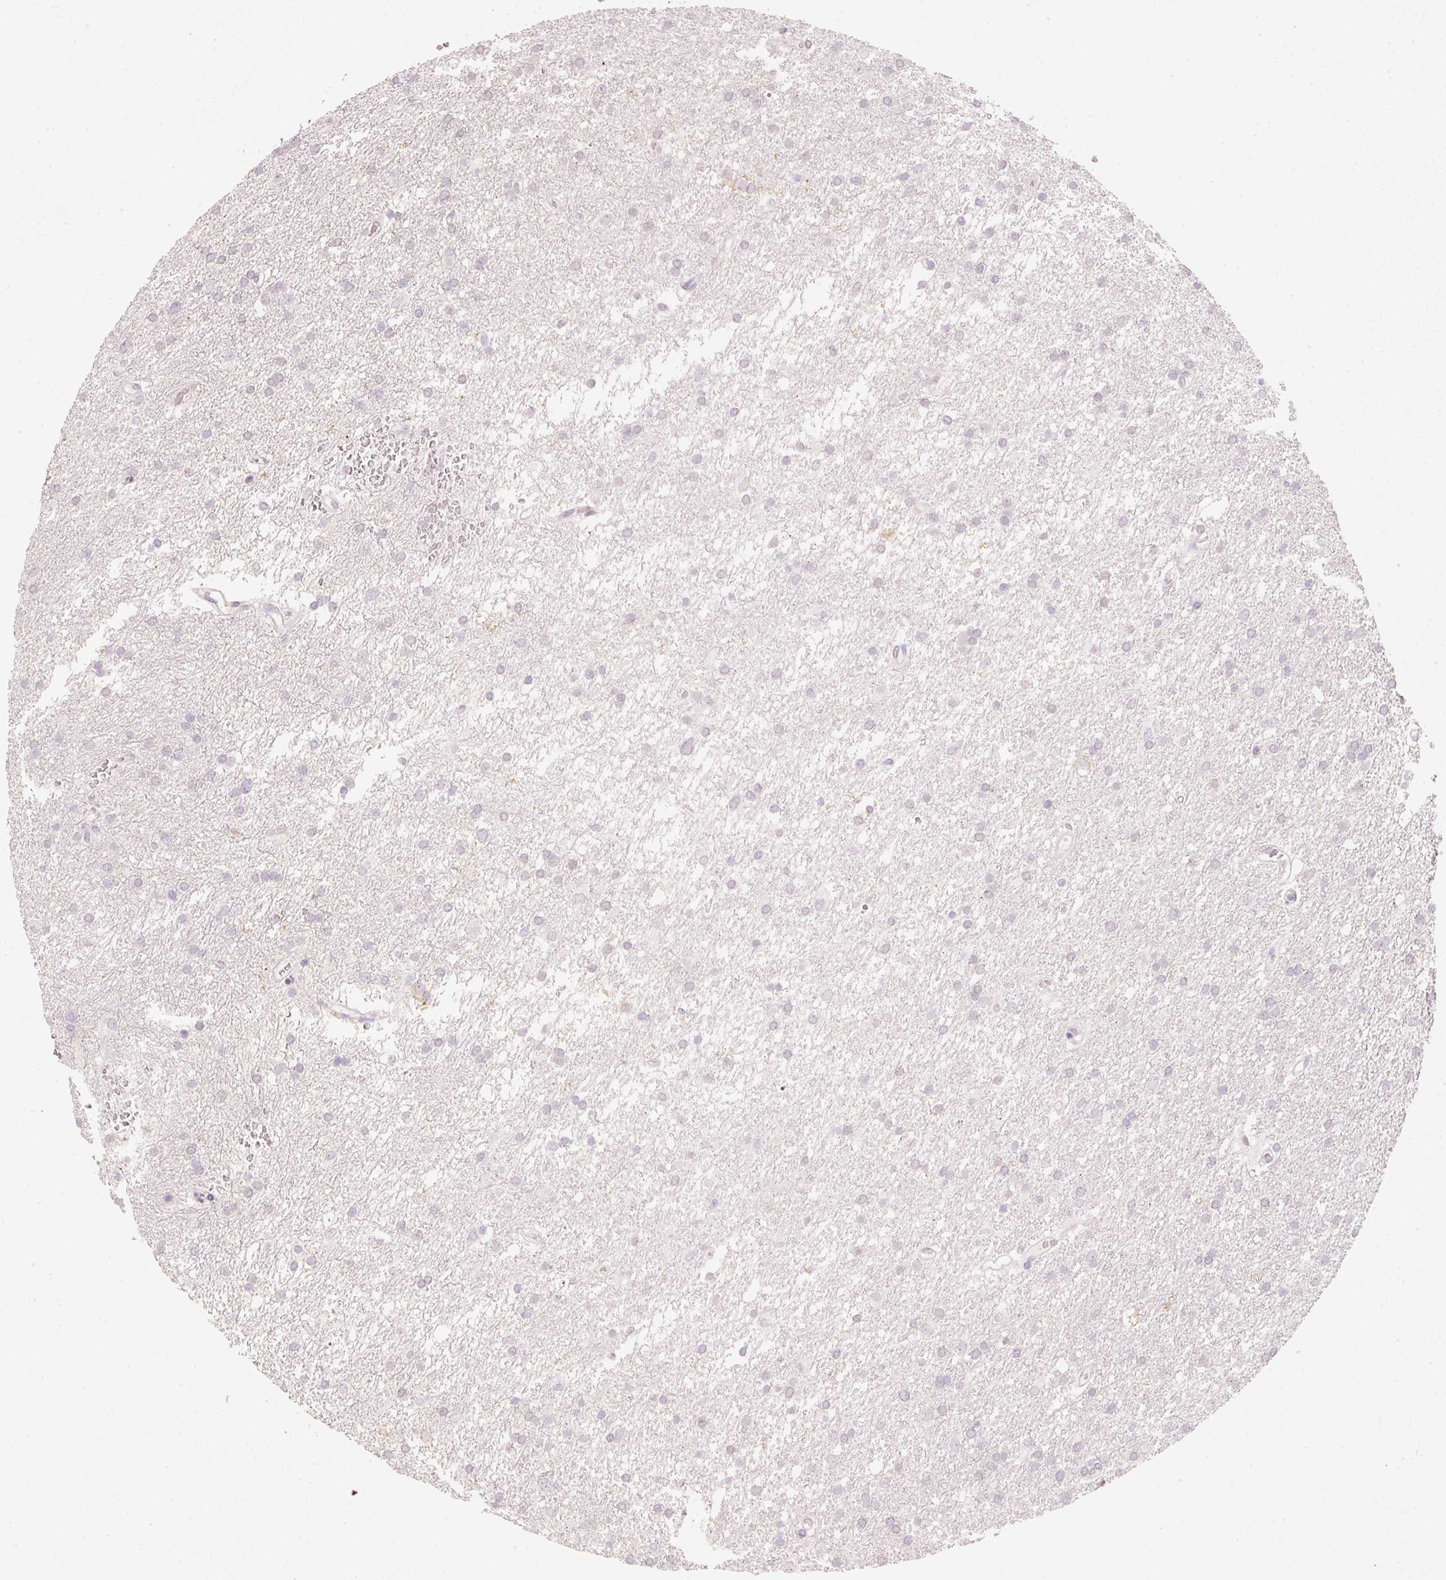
{"staining": {"intensity": "negative", "quantity": "none", "location": "none"}, "tissue": "glioma", "cell_type": "Tumor cells", "image_type": "cancer", "snomed": [{"axis": "morphology", "description": "Glioma, malignant, High grade"}, {"axis": "topography", "description": "Cerebral cortex"}], "caption": "The histopathology image demonstrates no staining of tumor cells in high-grade glioma (malignant). Nuclei are stained in blue.", "gene": "STEAP1", "patient": {"sex": "female", "age": 36}}